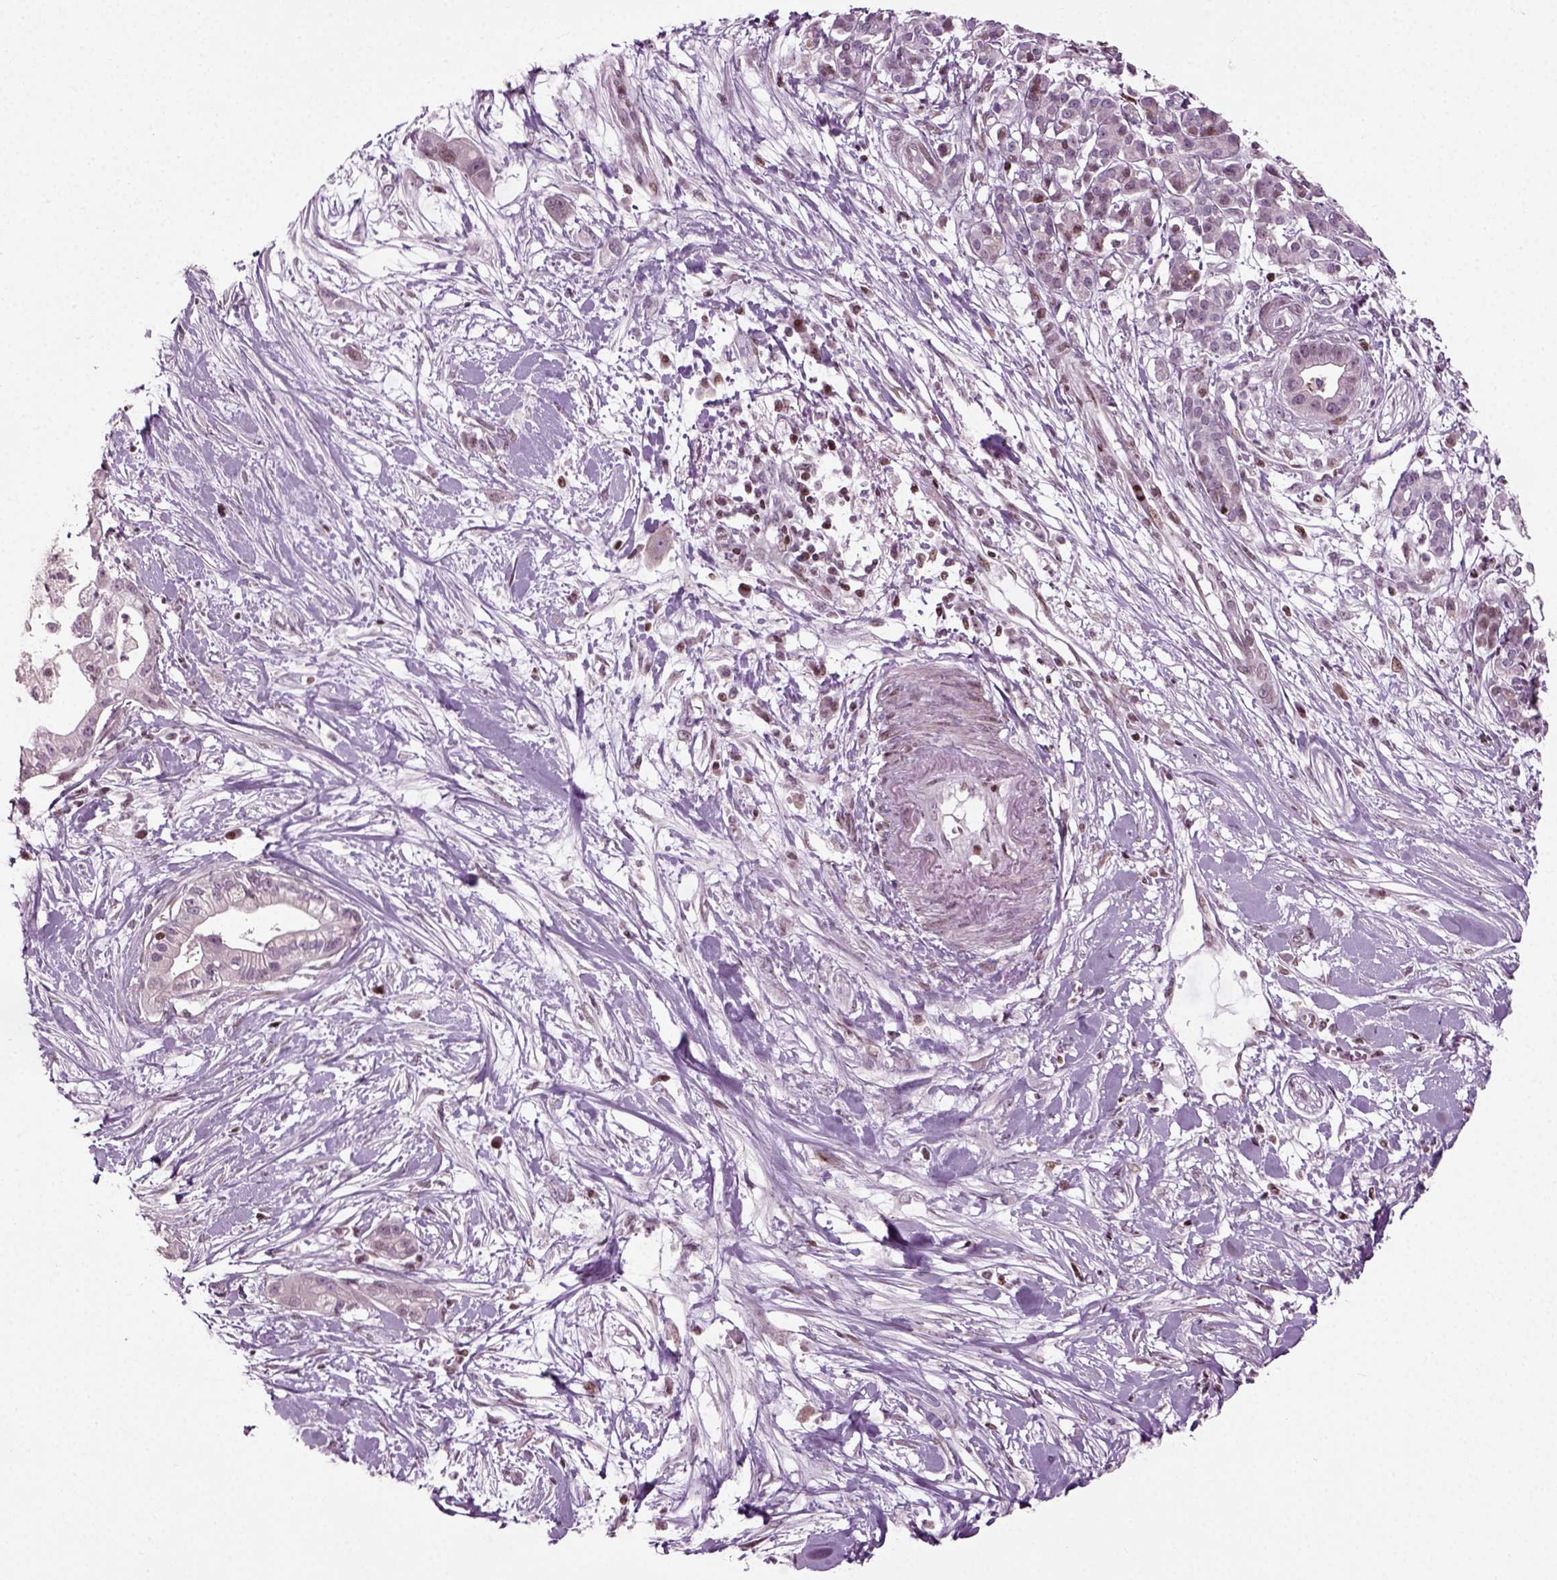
{"staining": {"intensity": "negative", "quantity": "none", "location": "none"}, "tissue": "pancreatic cancer", "cell_type": "Tumor cells", "image_type": "cancer", "snomed": [{"axis": "morphology", "description": "Normal tissue, NOS"}, {"axis": "morphology", "description": "Adenocarcinoma, NOS"}, {"axis": "topography", "description": "Lymph node"}, {"axis": "topography", "description": "Pancreas"}], "caption": "Pancreatic cancer was stained to show a protein in brown. There is no significant expression in tumor cells.", "gene": "HEYL", "patient": {"sex": "female", "age": 58}}